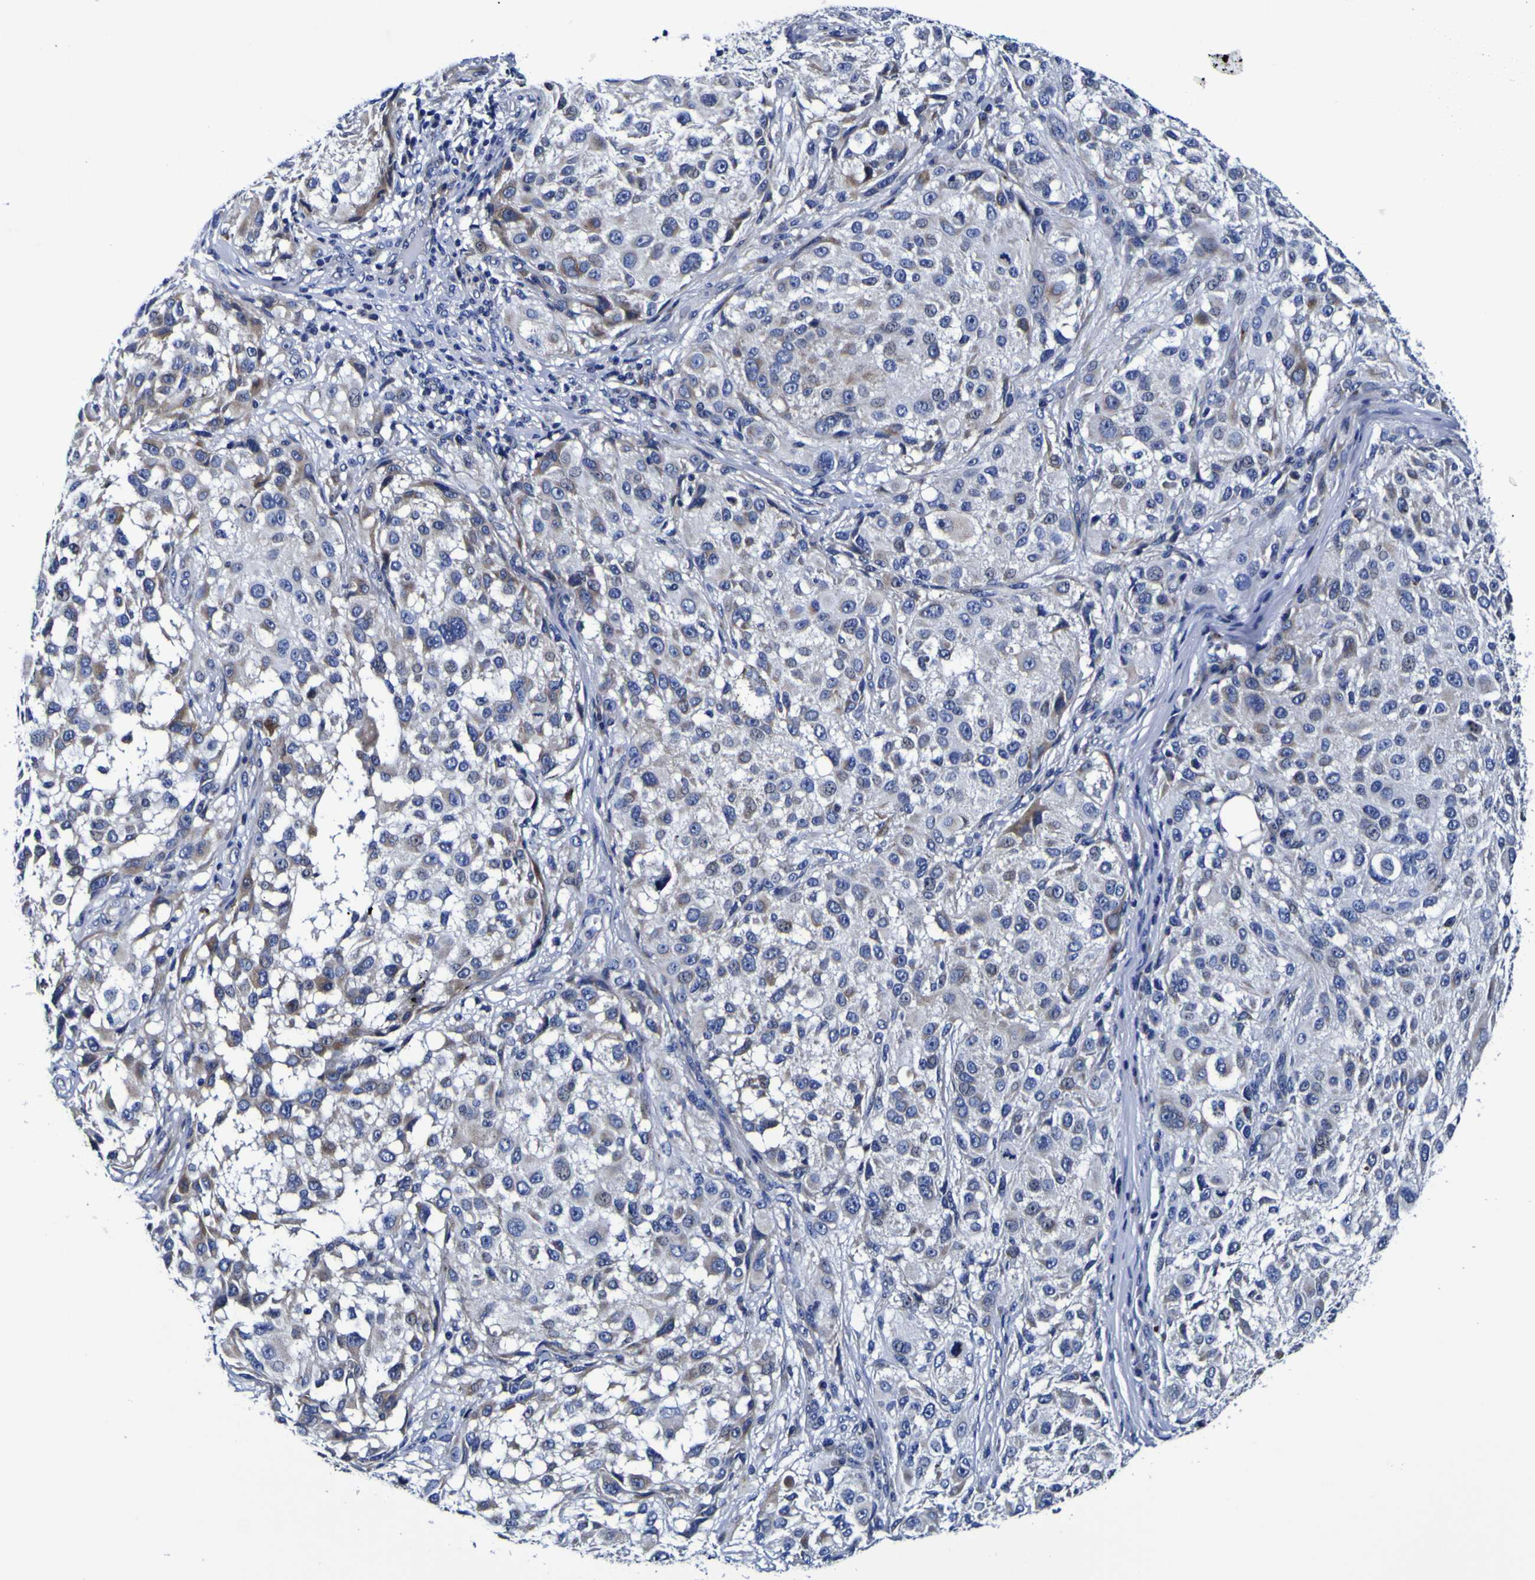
{"staining": {"intensity": "moderate", "quantity": "<25%", "location": "cytoplasmic/membranous"}, "tissue": "melanoma", "cell_type": "Tumor cells", "image_type": "cancer", "snomed": [{"axis": "morphology", "description": "Necrosis, NOS"}, {"axis": "morphology", "description": "Malignant melanoma, NOS"}, {"axis": "topography", "description": "Skin"}], "caption": "A histopathology image showing moderate cytoplasmic/membranous positivity in about <25% of tumor cells in malignant melanoma, as visualized by brown immunohistochemical staining.", "gene": "PDLIM4", "patient": {"sex": "female", "age": 87}}